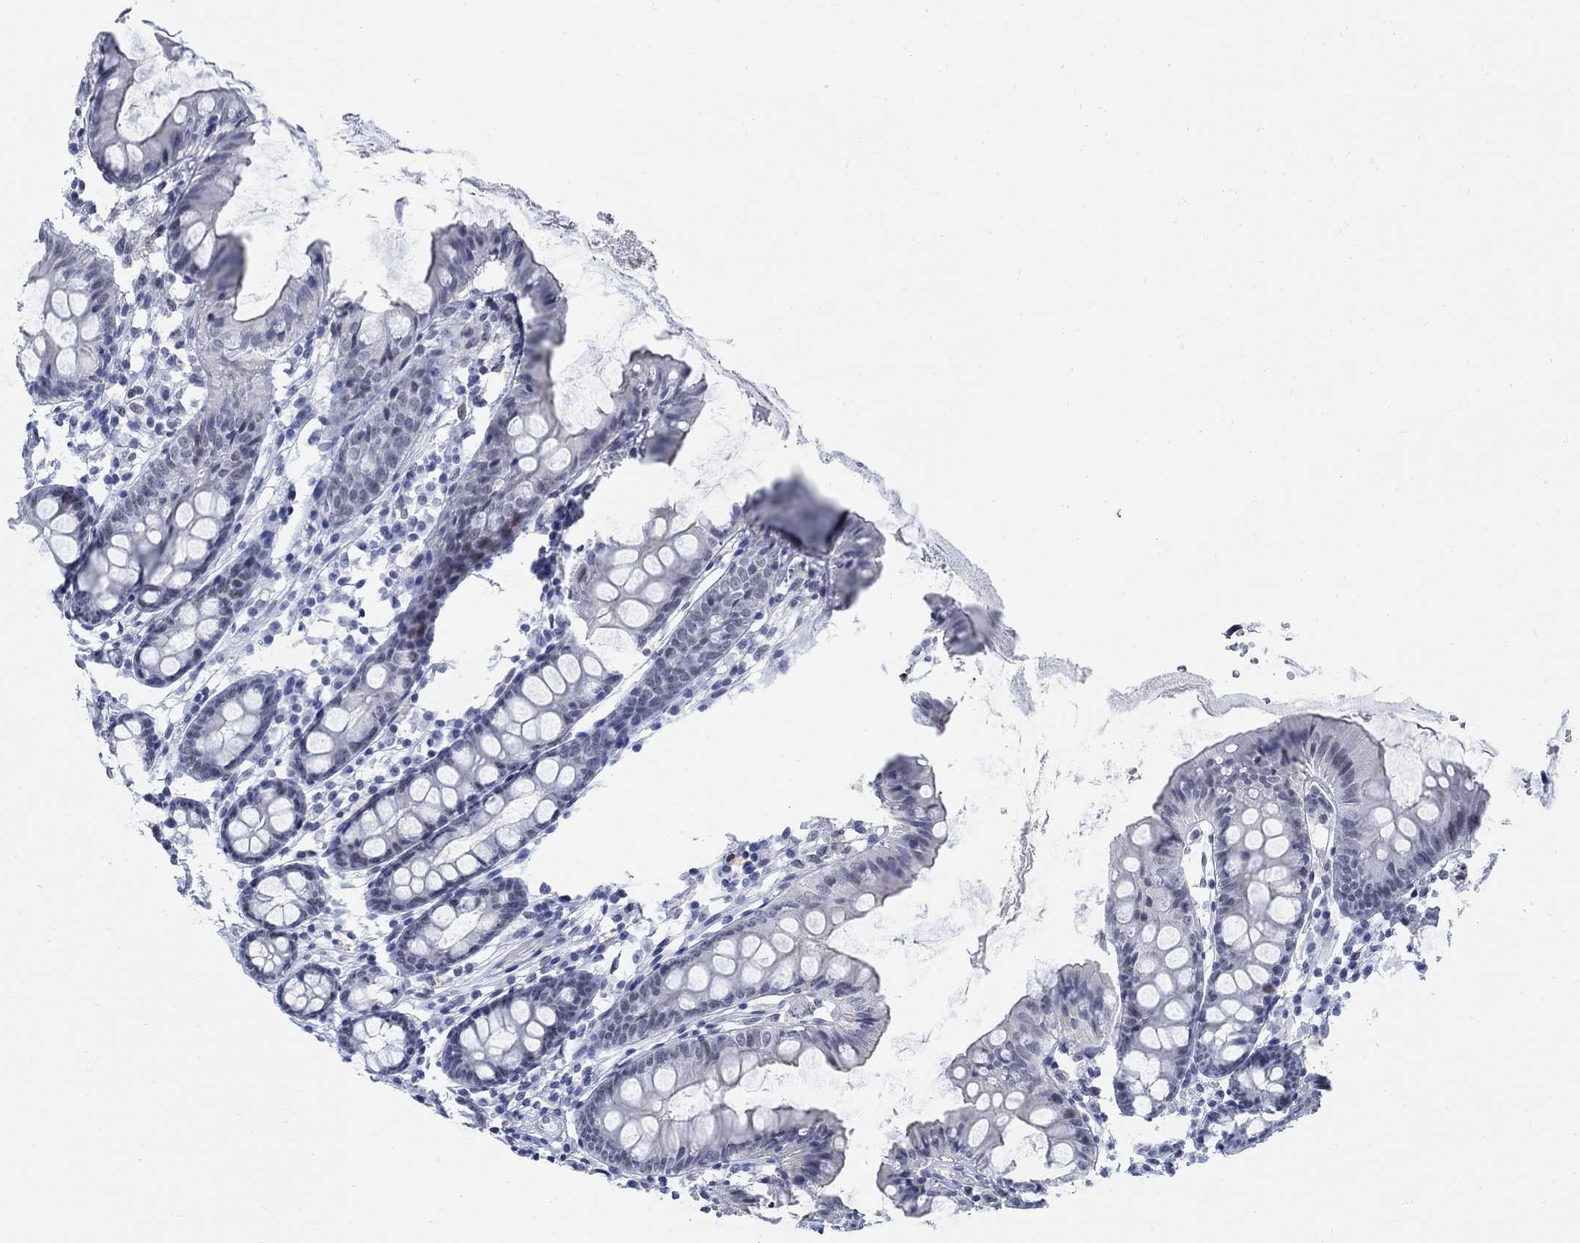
{"staining": {"intensity": "negative", "quantity": "none", "location": "none"}, "tissue": "colon", "cell_type": "Endothelial cells", "image_type": "normal", "snomed": [{"axis": "morphology", "description": "Normal tissue, NOS"}, {"axis": "topography", "description": "Colon"}], "caption": "Colon stained for a protein using immunohistochemistry exhibits no expression endothelial cells.", "gene": "DLK1", "patient": {"sex": "female", "age": 84}}